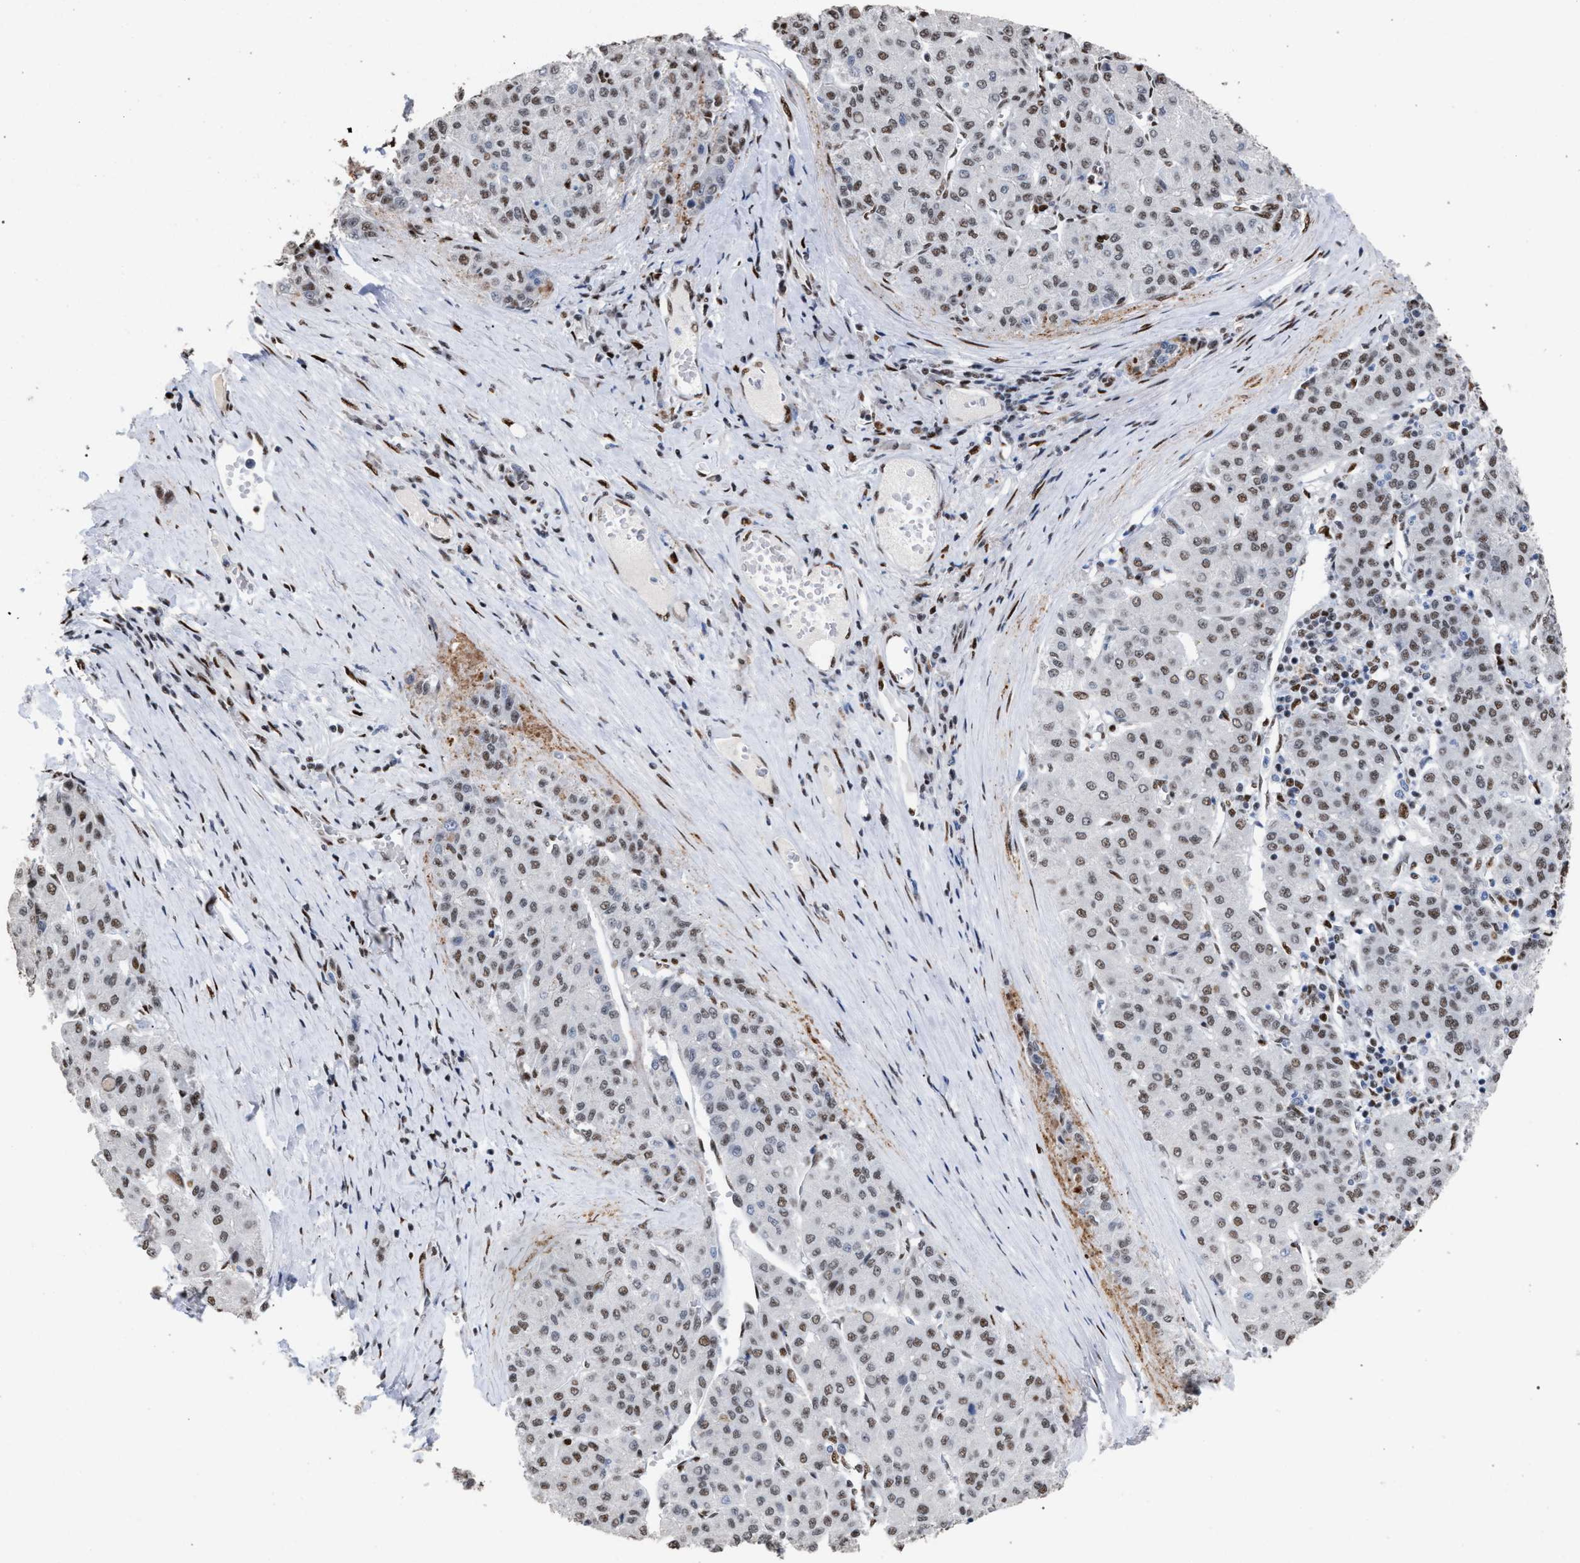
{"staining": {"intensity": "weak", "quantity": "25%-75%", "location": "nuclear"}, "tissue": "liver cancer", "cell_type": "Tumor cells", "image_type": "cancer", "snomed": [{"axis": "morphology", "description": "Carcinoma, Hepatocellular, NOS"}, {"axis": "topography", "description": "Liver"}], "caption": "Tumor cells display low levels of weak nuclear expression in about 25%-75% of cells in human liver cancer. The protein is shown in brown color, while the nuclei are stained blue.", "gene": "TP53BP1", "patient": {"sex": "male", "age": 65}}